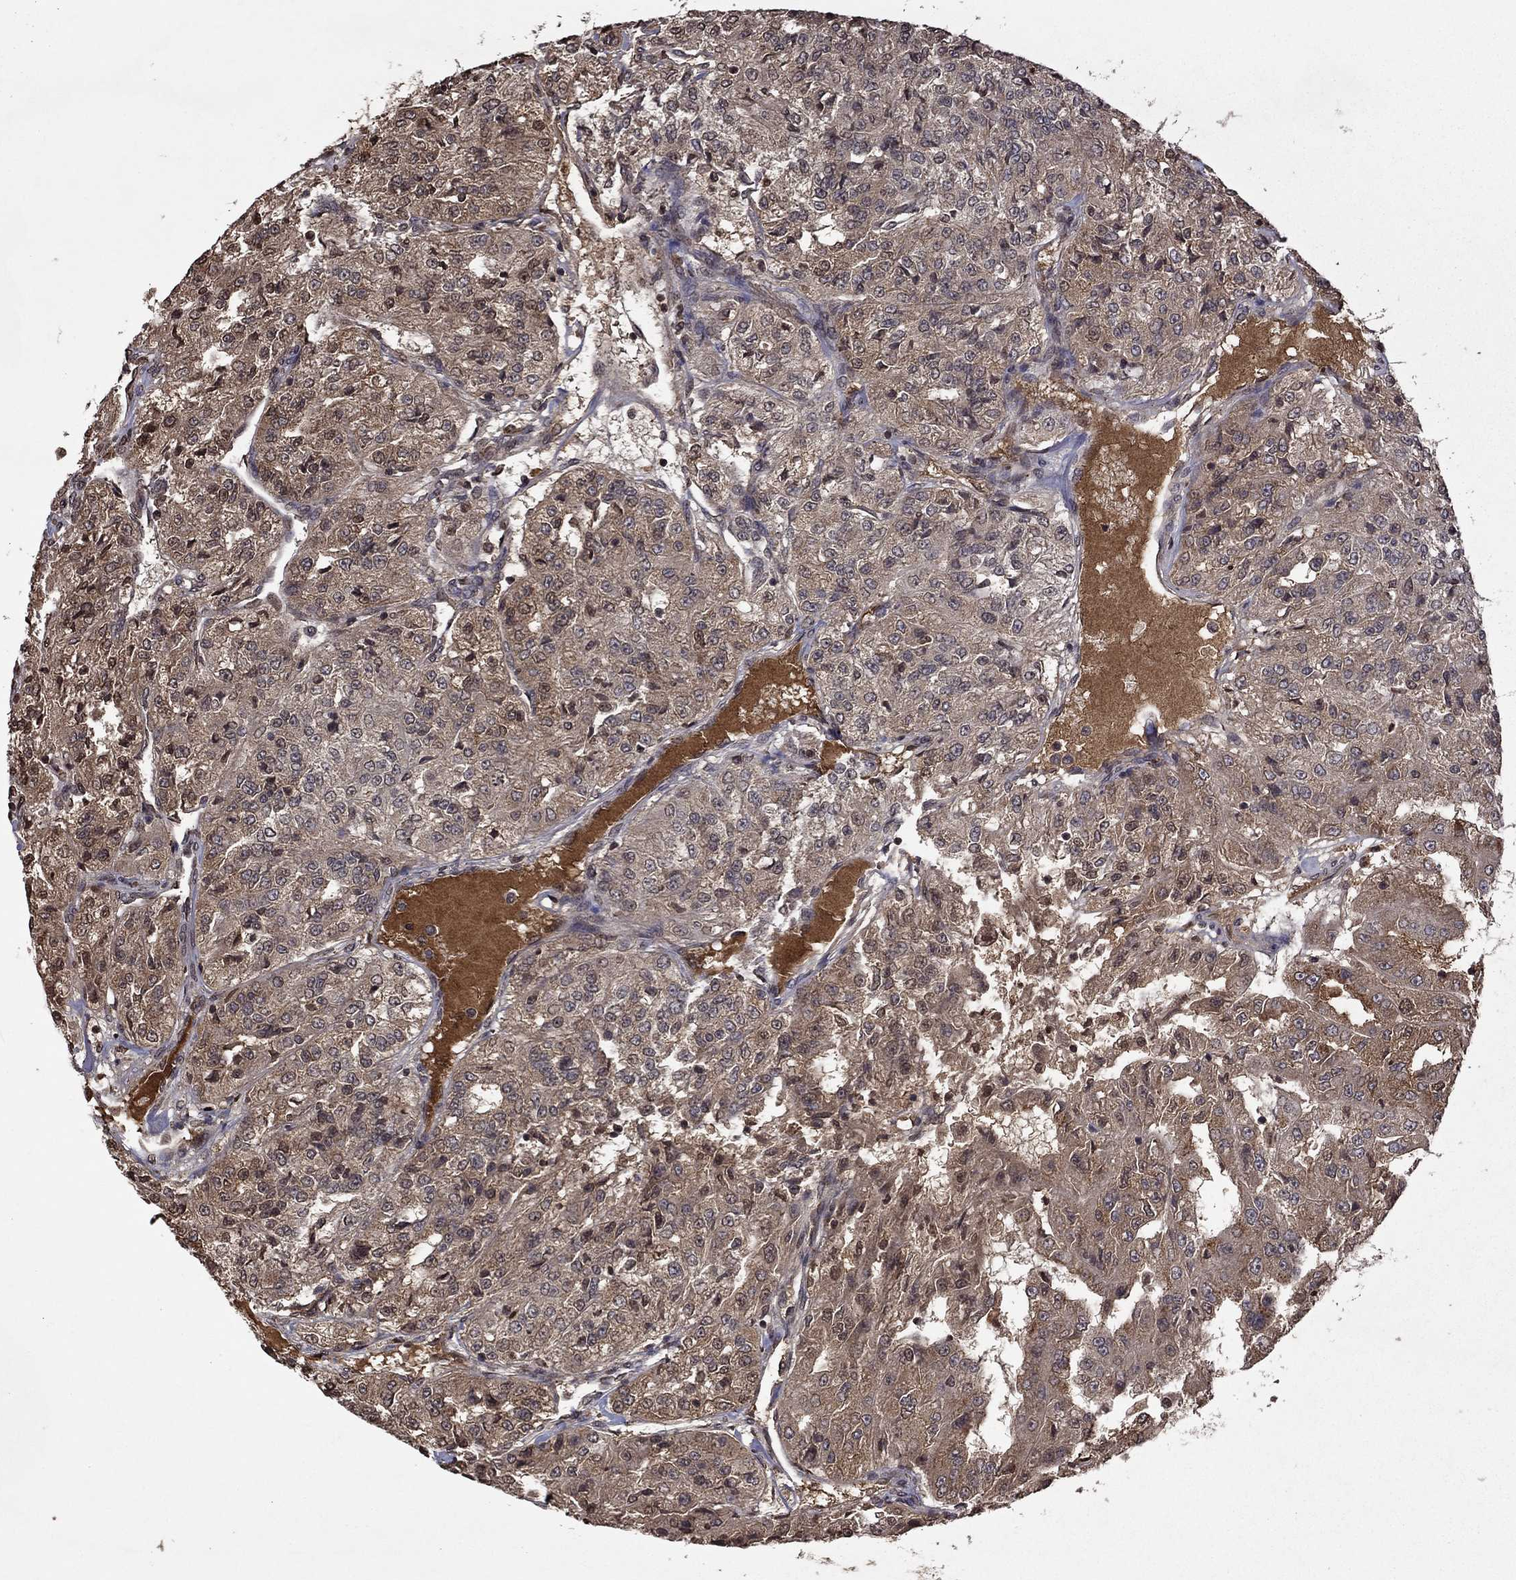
{"staining": {"intensity": "negative", "quantity": "none", "location": "none"}, "tissue": "renal cancer", "cell_type": "Tumor cells", "image_type": "cancer", "snomed": [{"axis": "morphology", "description": "Adenocarcinoma, NOS"}, {"axis": "topography", "description": "Kidney"}], "caption": "The histopathology image exhibits no staining of tumor cells in renal adenocarcinoma.", "gene": "NLGN1", "patient": {"sex": "female", "age": 63}}